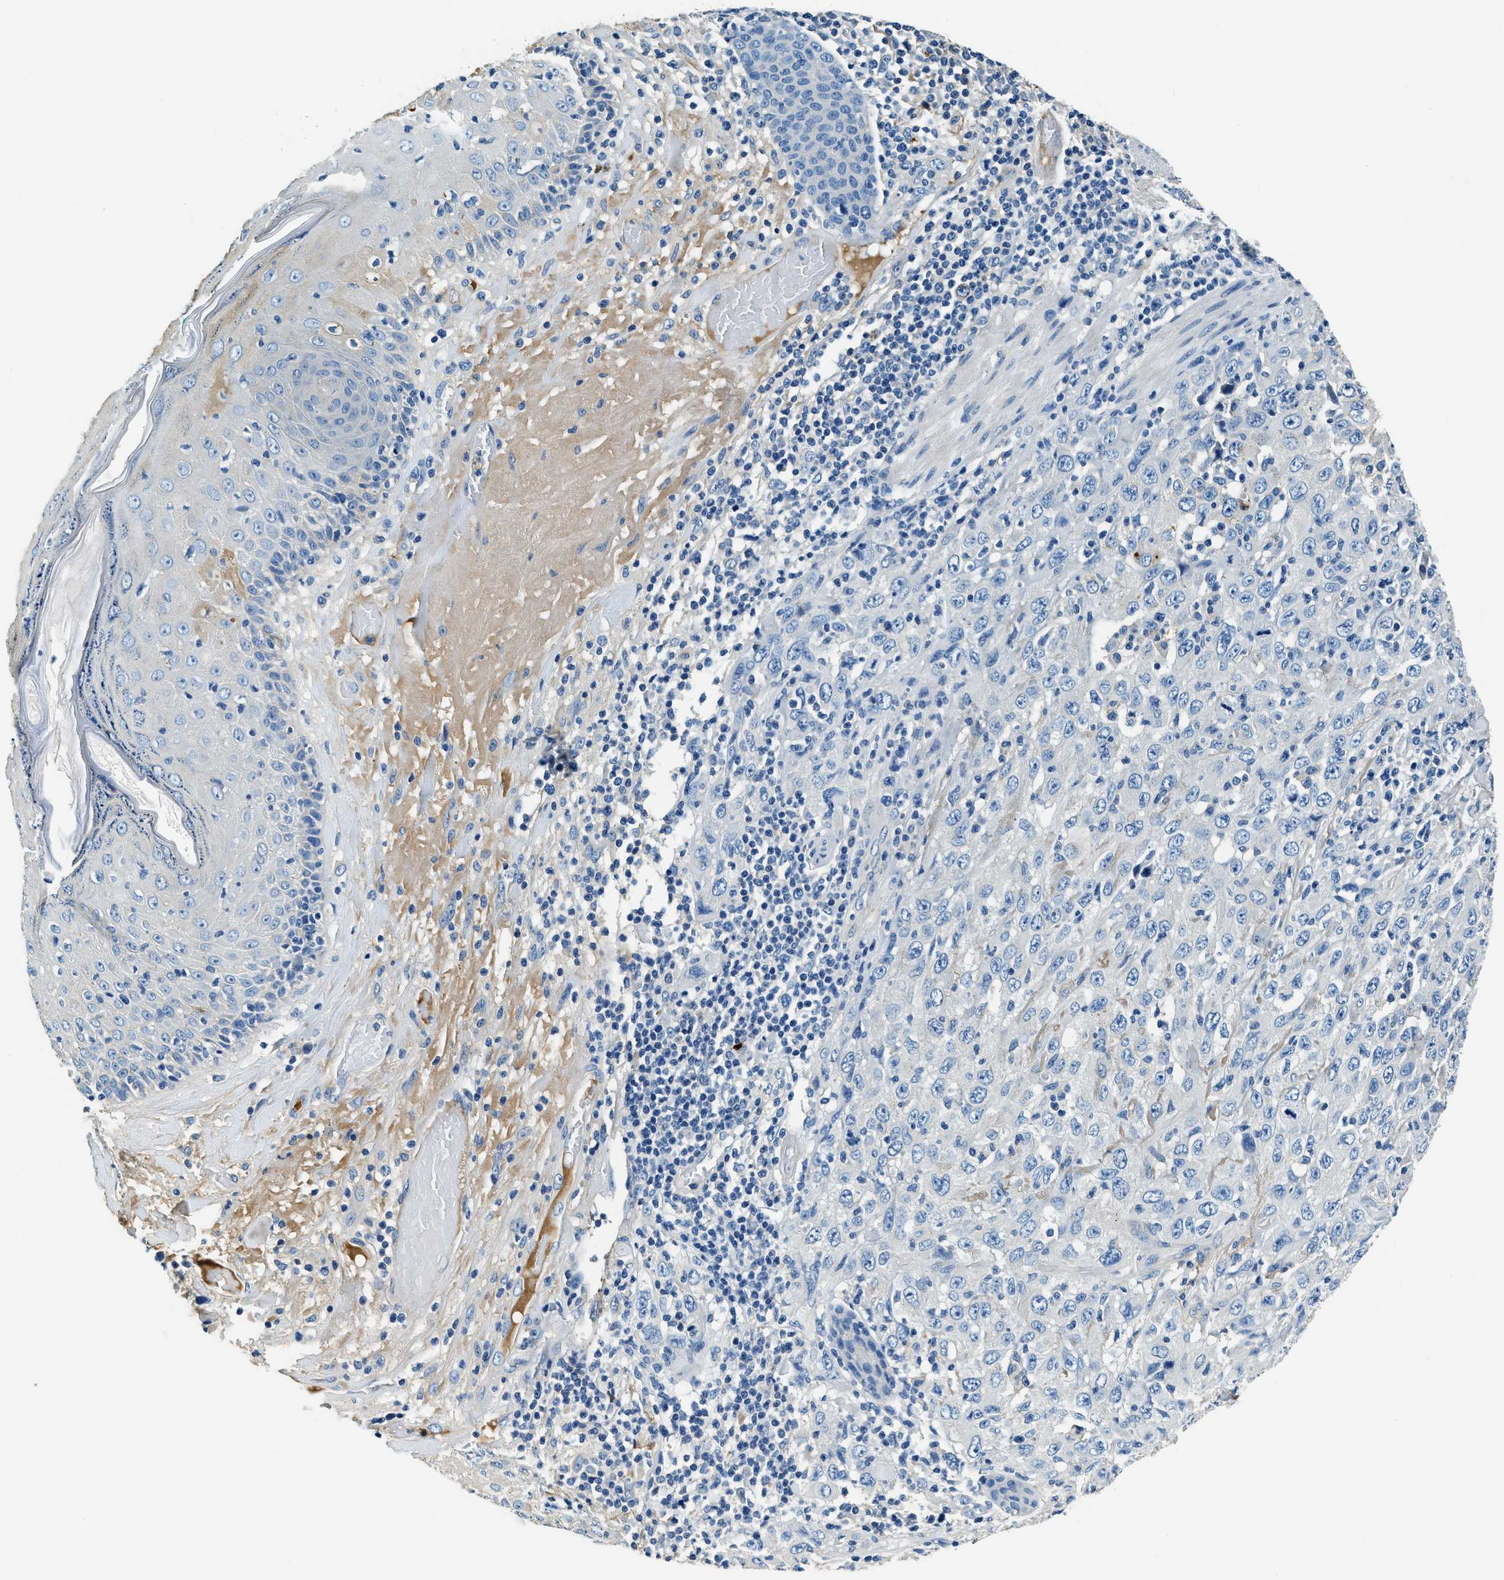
{"staining": {"intensity": "negative", "quantity": "none", "location": "none"}, "tissue": "skin cancer", "cell_type": "Tumor cells", "image_type": "cancer", "snomed": [{"axis": "morphology", "description": "Squamous cell carcinoma, NOS"}, {"axis": "topography", "description": "Skin"}], "caption": "Immunohistochemistry (IHC) of human skin squamous cell carcinoma exhibits no staining in tumor cells.", "gene": "TMEM186", "patient": {"sex": "female", "age": 88}}